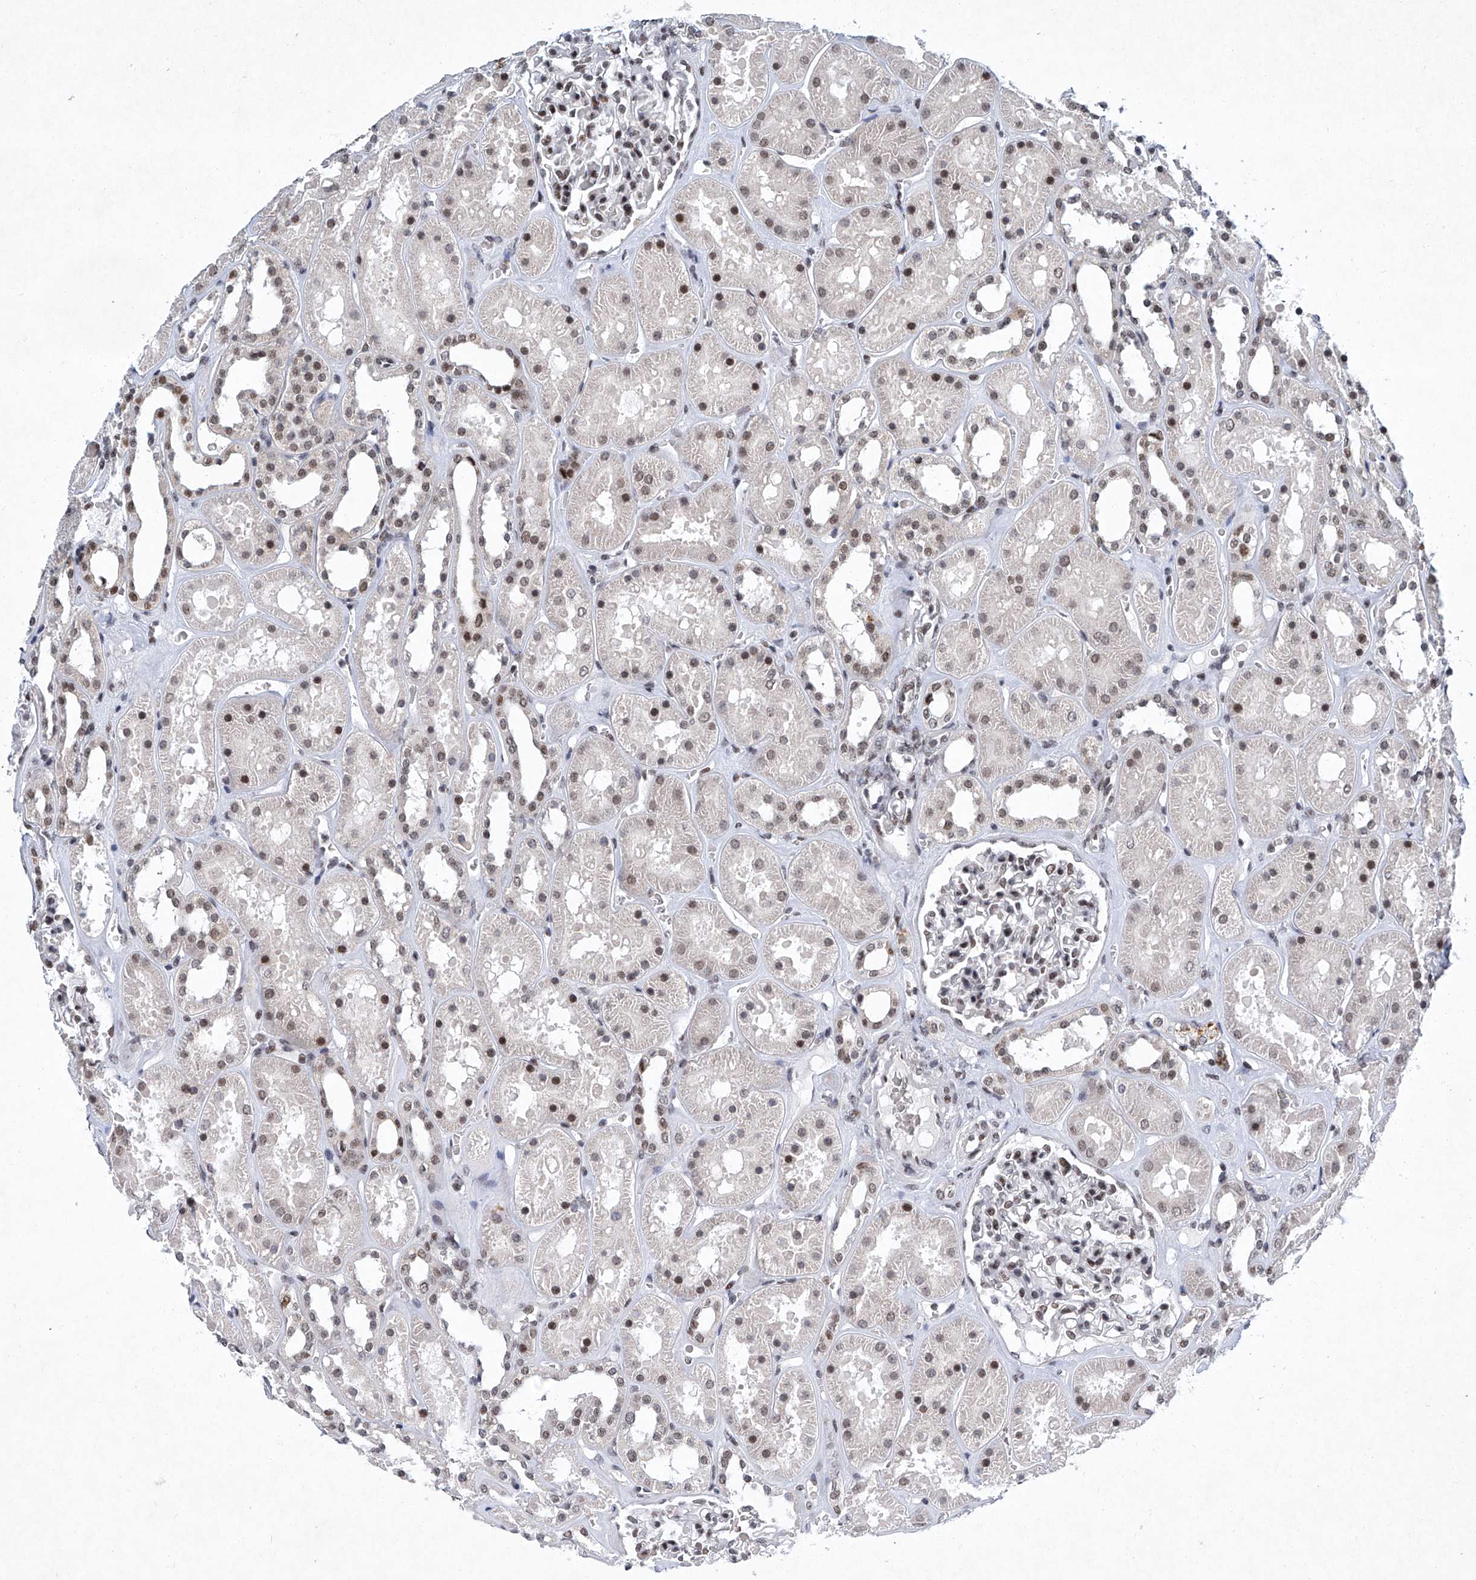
{"staining": {"intensity": "moderate", "quantity": ">75%", "location": "nuclear"}, "tissue": "kidney", "cell_type": "Cells in glomeruli", "image_type": "normal", "snomed": [{"axis": "morphology", "description": "Normal tissue, NOS"}, {"axis": "topography", "description": "Kidney"}], "caption": "Immunohistochemistry (IHC) image of normal kidney: human kidney stained using immunohistochemistry reveals medium levels of moderate protein expression localized specifically in the nuclear of cells in glomeruli, appearing as a nuclear brown color.", "gene": "TFDP1", "patient": {"sex": "female", "age": 41}}